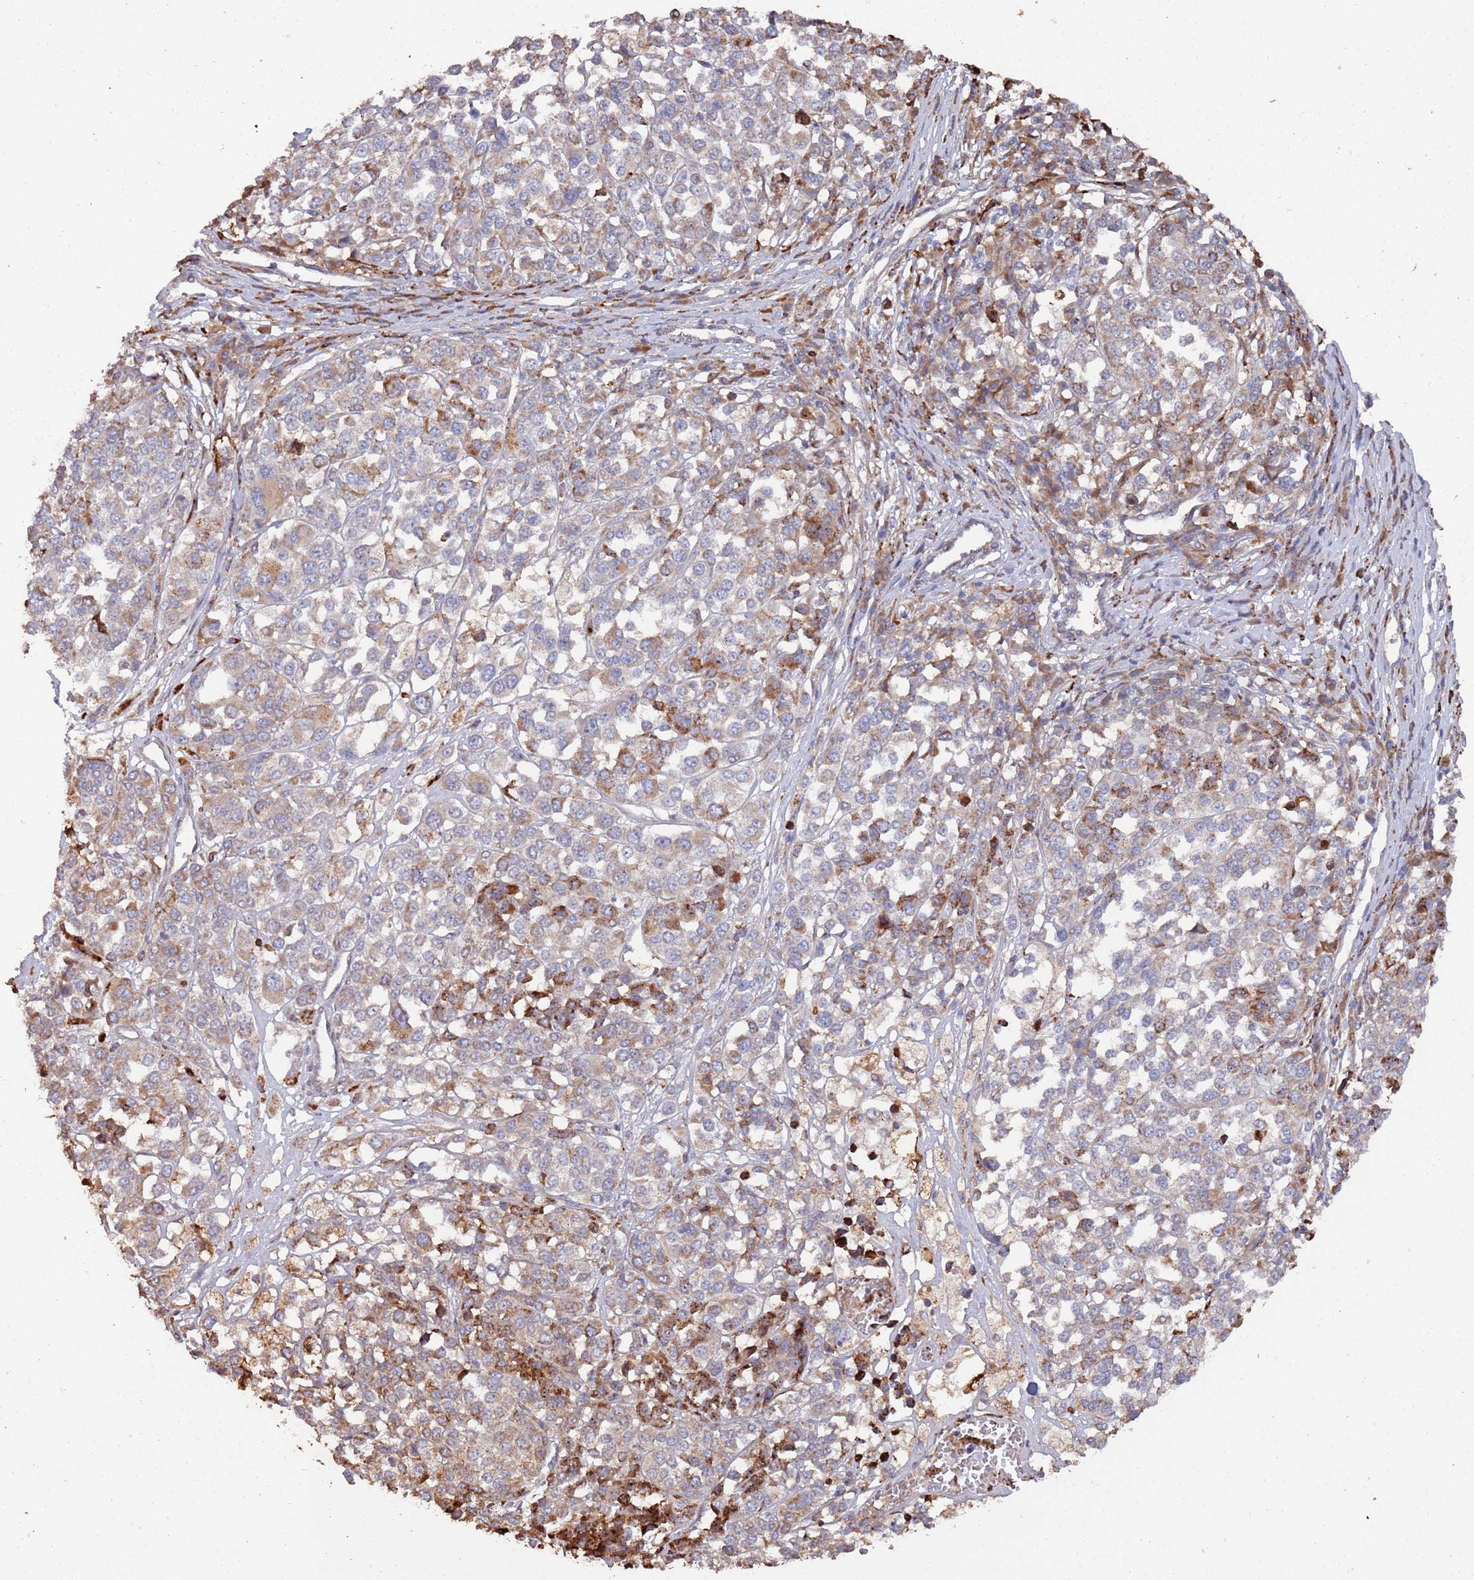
{"staining": {"intensity": "strong", "quantity": "<25%", "location": "cytoplasmic/membranous"}, "tissue": "melanoma", "cell_type": "Tumor cells", "image_type": "cancer", "snomed": [{"axis": "morphology", "description": "Malignant melanoma, Metastatic site"}, {"axis": "topography", "description": "Lymph node"}], "caption": "This photomicrograph reveals IHC staining of human melanoma, with medium strong cytoplasmic/membranous staining in approximately <25% of tumor cells.", "gene": "LACC1", "patient": {"sex": "male", "age": 44}}